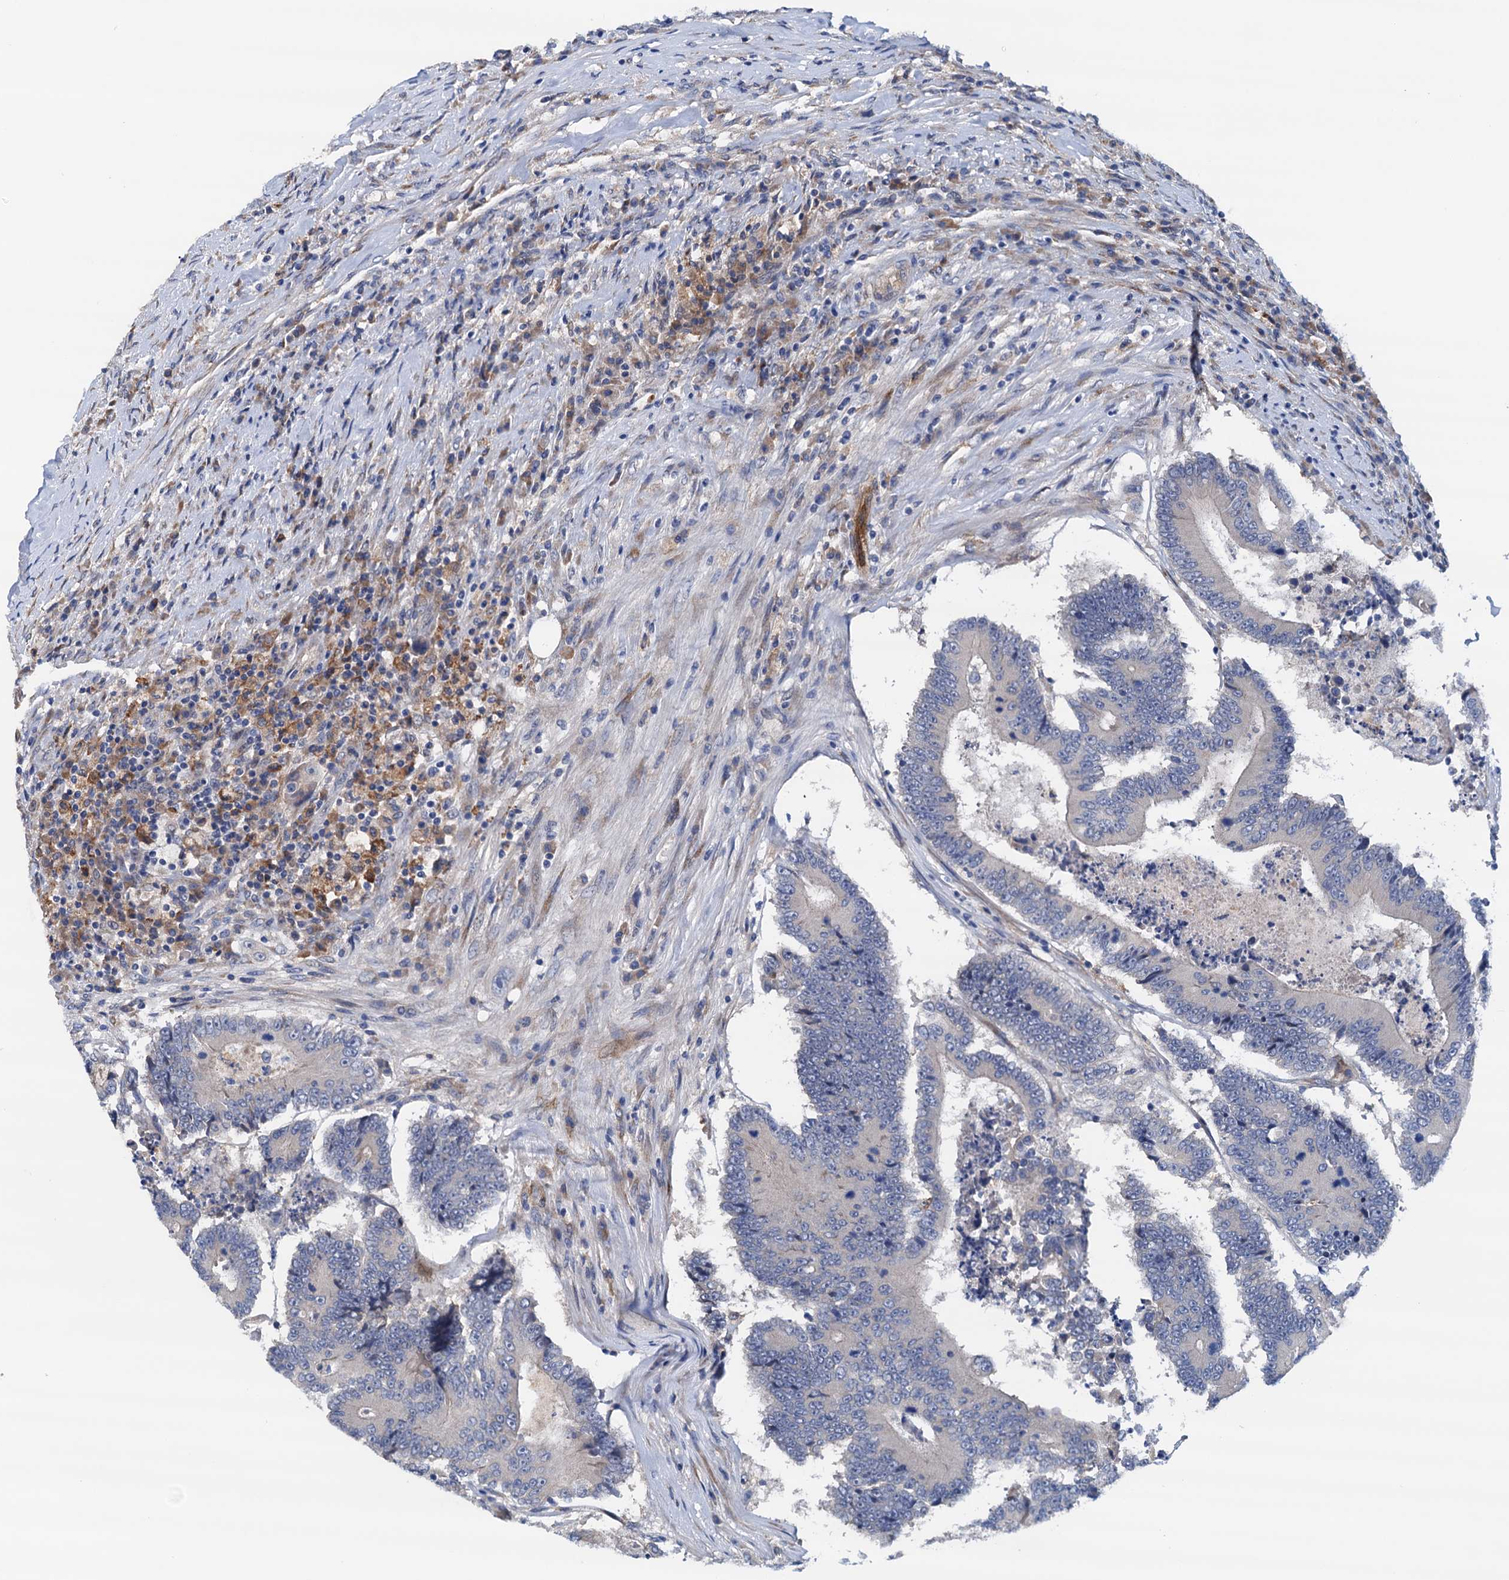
{"staining": {"intensity": "negative", "quantity": "none", "location": "none"}, "tissue": "colorectal cancer", "cell_type": "Tumor cells", "image_type": "cancer", "snomed": [{"axis": "morphology", "description": "Adenocarcinoma, NOS"}, {"axis": "topography", "description": "Colon"}], "caption": "Histopathology image shows no protein positivity in tumor cells of colorectal adenocarcinoma tissue.", "gene": "RASSF9", "patient": {"sex": "male", "age": 83}}